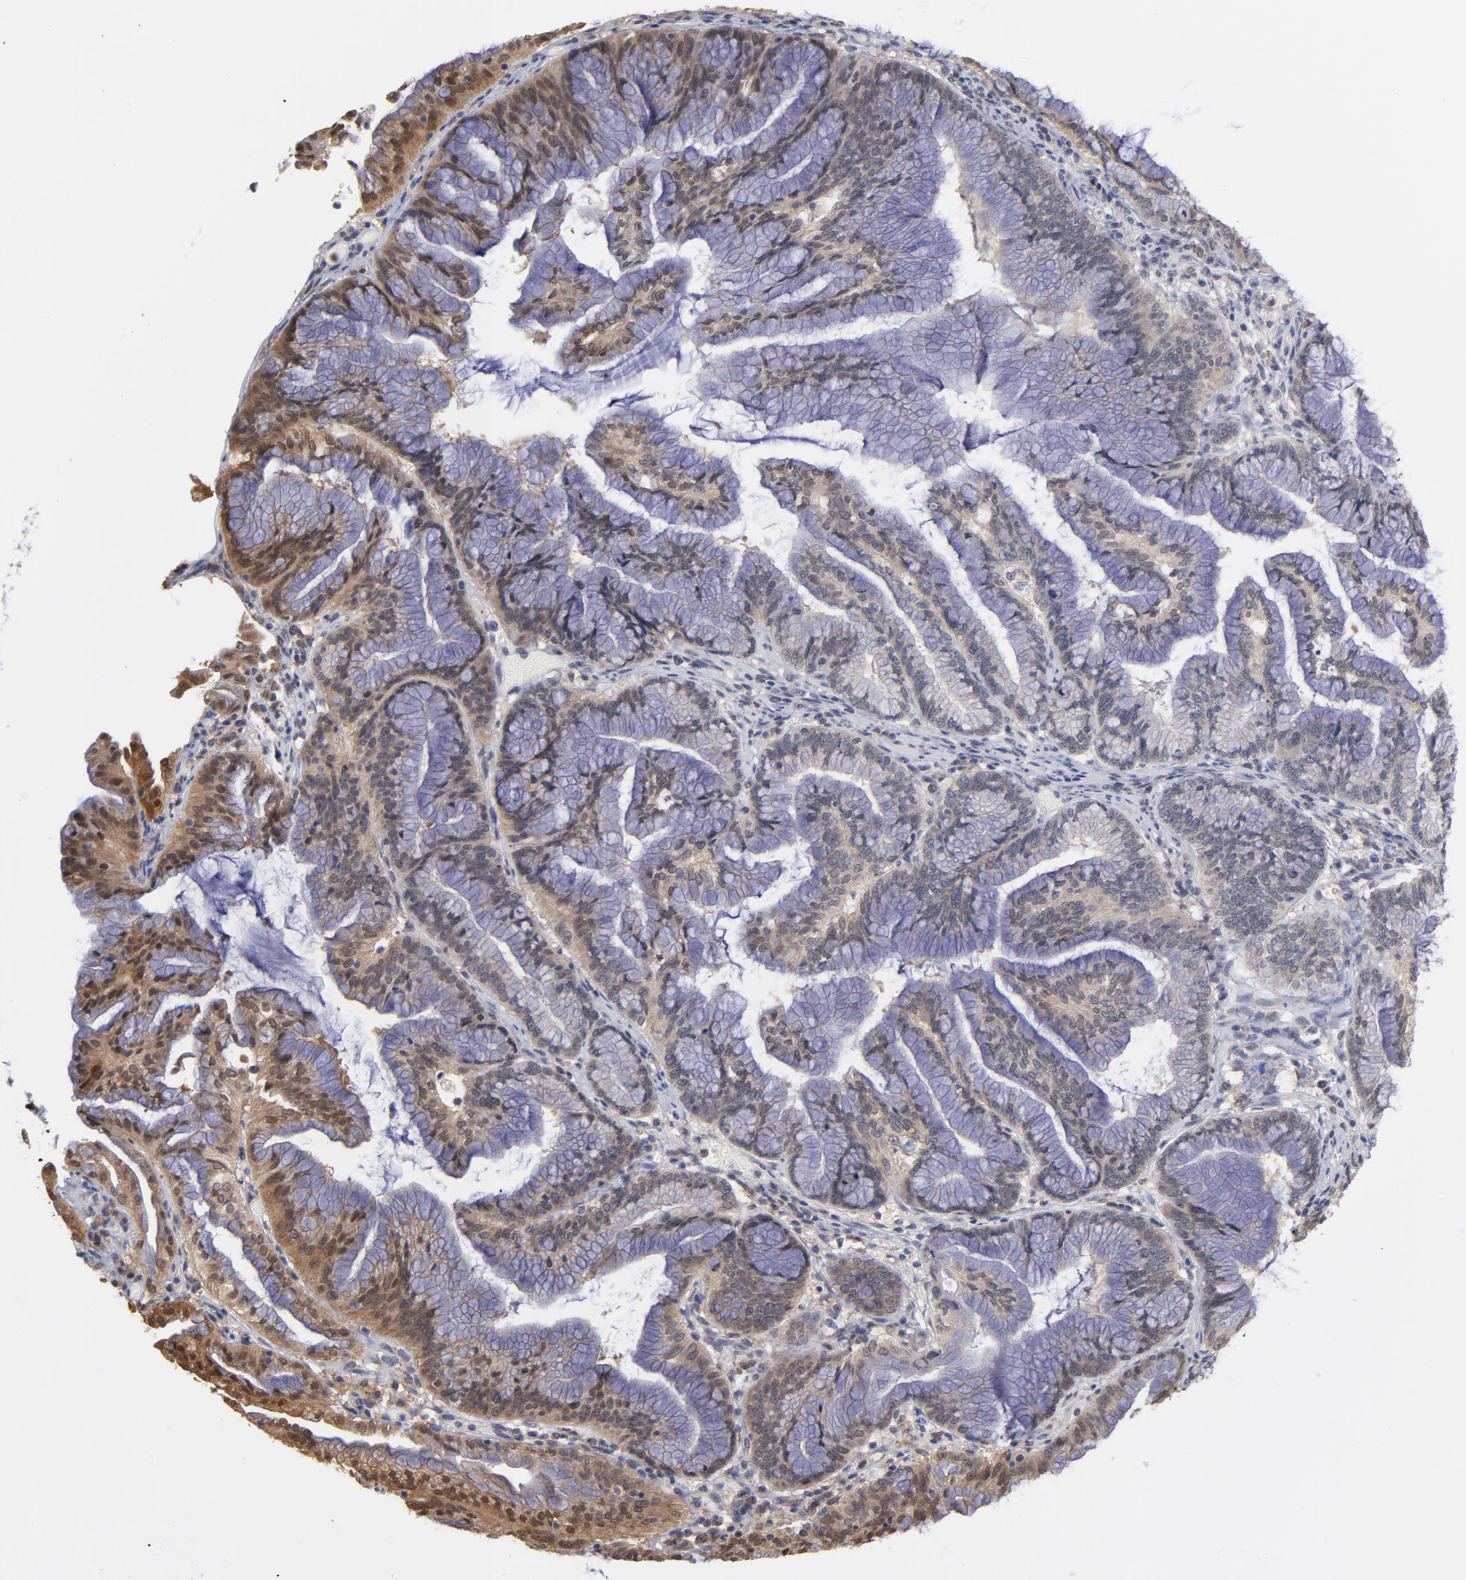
{"staining": {"intensity": "moderate", "quantity": "25%-75%", "location": "cytoplasmic/membranous"}, "tissue": "pancreatic cancer", "cell_type": "Tumor cells", "image_type": "cancer", "snomed": [{"axis": "morphology", "description": "Adenocarcinoma, NOS"}, {"axis": "topography", "description": "Pancreas"}], "caption": "DAB (3,3'-diaminobenzidine) immunohistochemical staining of human adenocarcinoma (pancreatic) shows moderate cytoplasmic/membranous protein positivity in about 25%-75% of tumor cells.", "gene": "OAS1", "patient": {"sex": "female", "age": 64}}